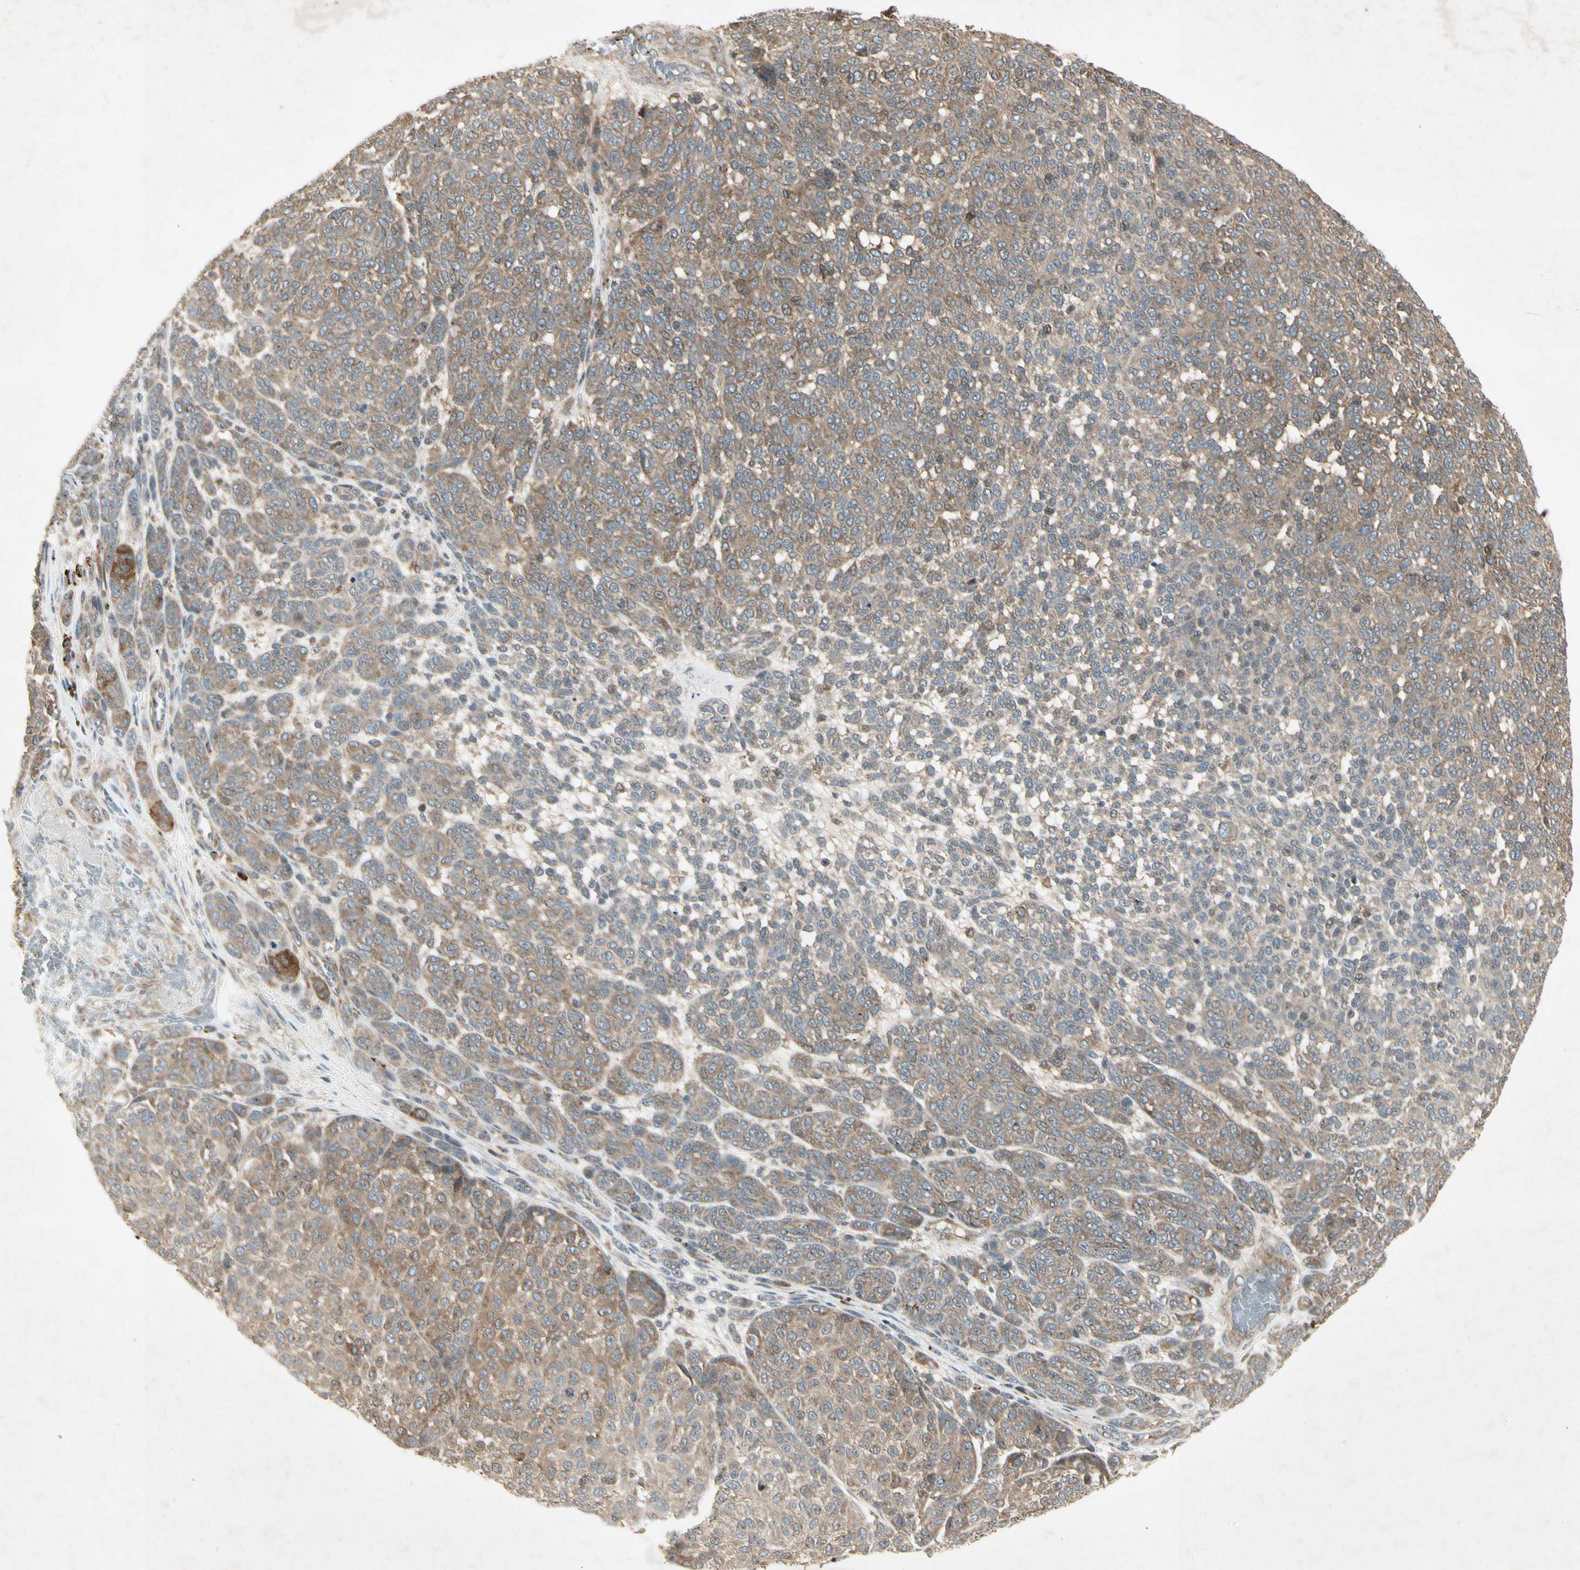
{"staining": {"intensity": "moderate", "quantity": ">75%", "location": "cytoplasmic/membranous"}, "tissue": "melanoma", "cell_type": "Tumor cells", "image_type": "cancer", "snomed": [{"axis": "morphology", "description": "Malignant melanoma, NOS"}, {"axis": "topography", "description": "Skin"}], "caption": "Human malignant melanoma stained for a protein (brown) demonstrates moderate cytoplasmic/membranous positive positivity in about >75% of tumor cells.", "gene": "TEK", "patient": {"sex": "male", "age": 59}}